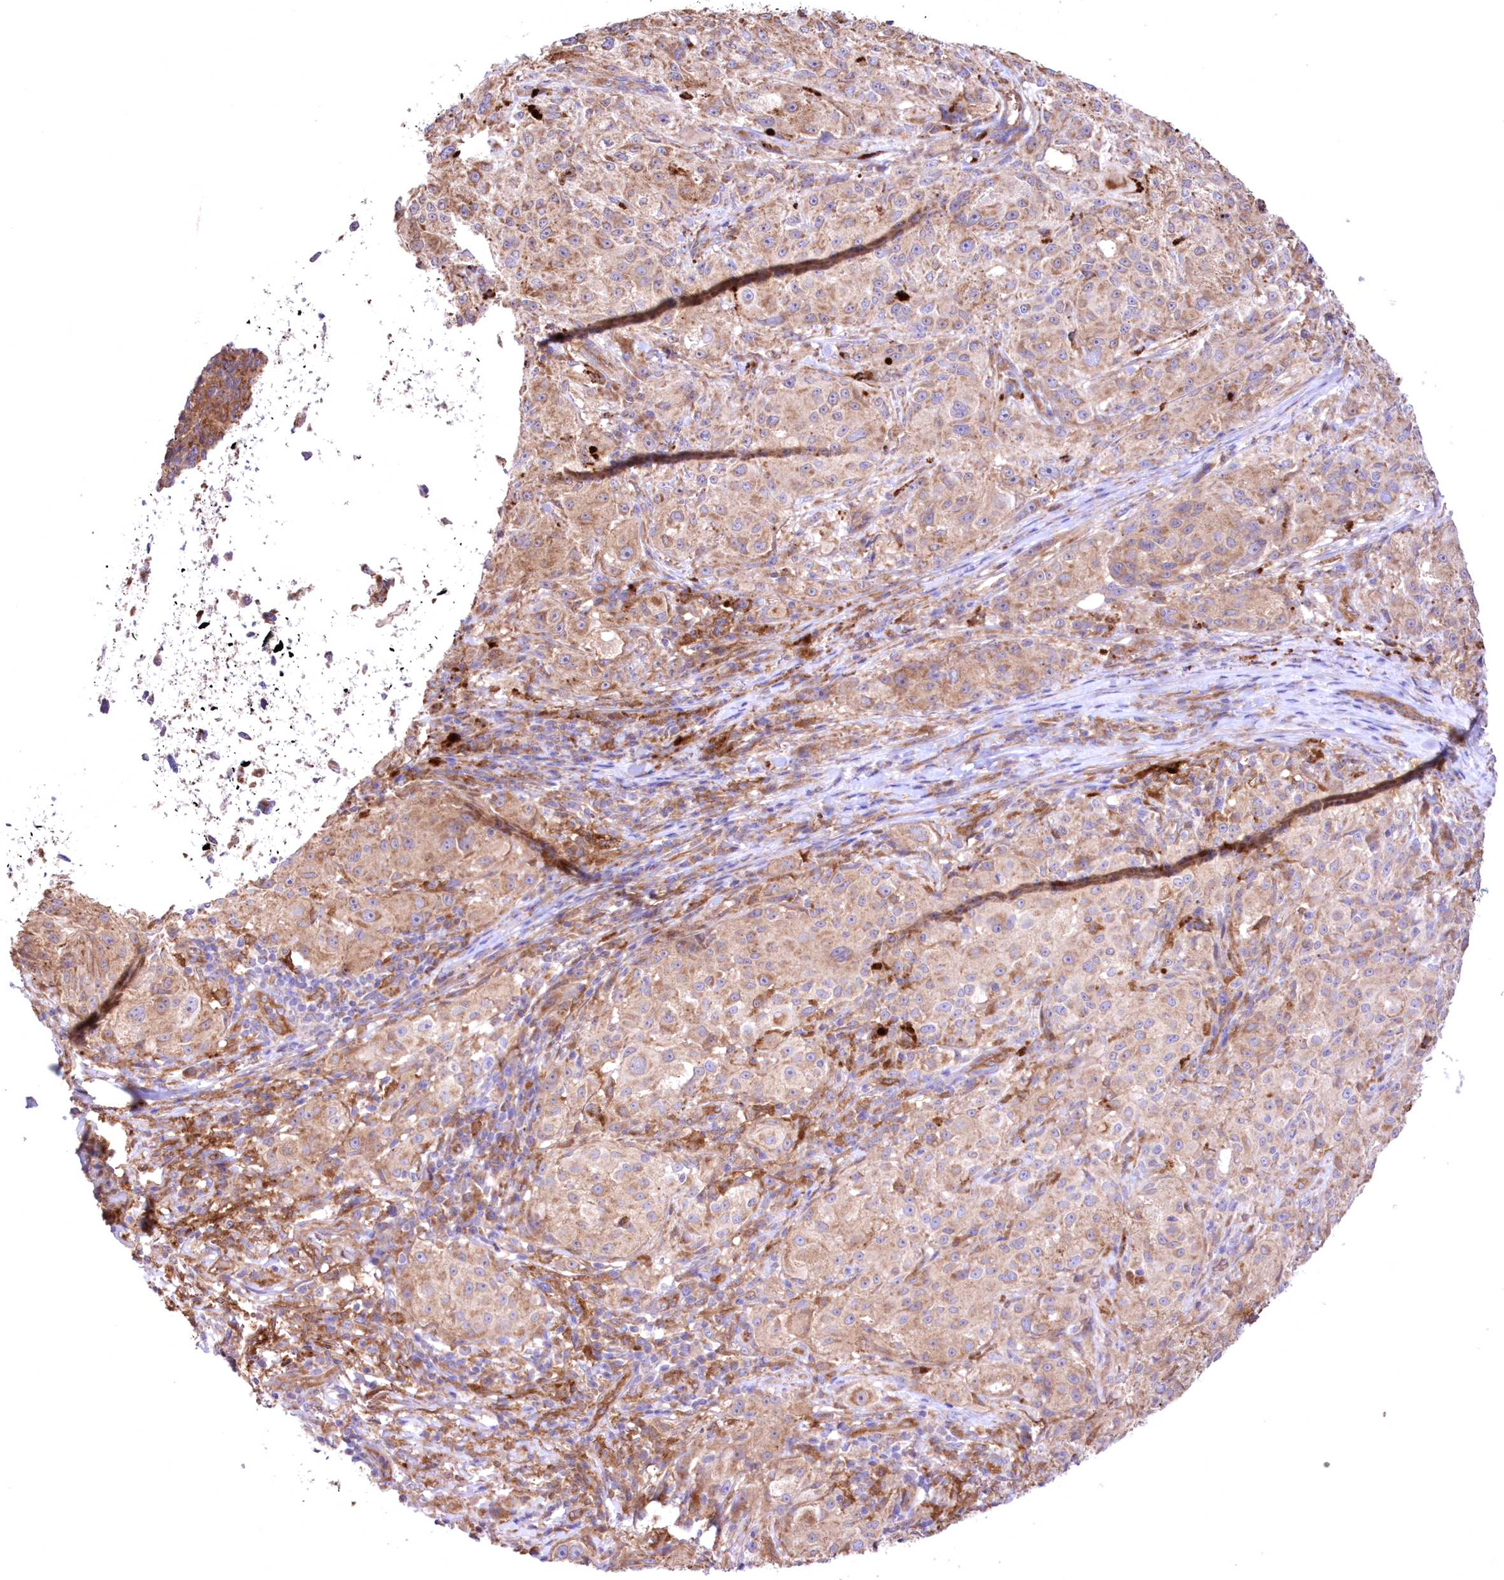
{"staining": {"intensity": "weak", "quantity": "25%-75%", "location": "cytoplasmic/membranous"}, "tissue": "melanoma", "cell_type": "Tumor cells", "image_type": "cancer", "snomed": [{"axis": "morphology", "description": "Necrosis, NOS"}, {"axis": "morphology", "description": "Malignant melanoma, NOS"}, {"axis": "topography", "description": "Skin"}], "caption": "Weak cytoplasmic/membranous protein expression is present in approximately 25%-75% of tumor cells in malignant melanoma. (DAB IHC with brightfield microscopy, high magnification).", "gene": "FCHO2", "patient": {"sex": "female", "age": 87}}